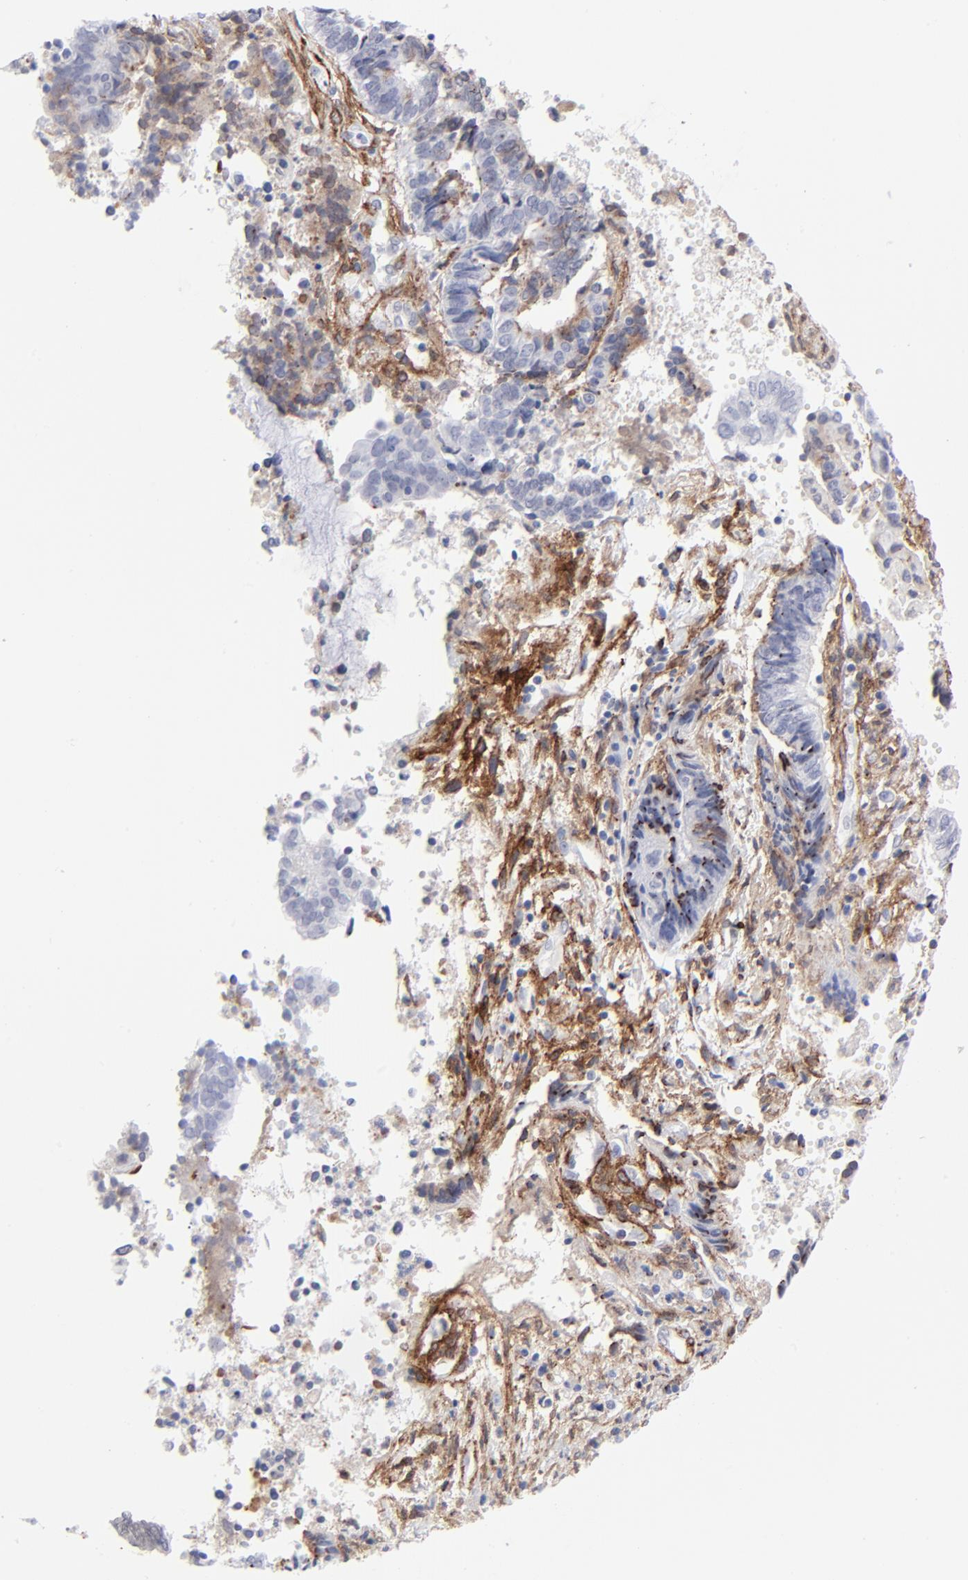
{"staining": {"intensity": "strong", "quantity": "25%-75%", "location": "cytoplasmic/membranous,nuclear"}, "tissue": "endometrial cancer", "cell_type": "Tumor cells", "image_type": "cancer", "snomed": [{"axis": "morphology", "description": "Adenocarcinoma, NOS"}, {"axis": "topography", "description": "Uterus"}, {"axis": "topography", "description": "Endometrium"}], "caption": "Tumor cells reveal strong cytoplasmic/membranous and nuclear expression in approximately 25%-75% of cells in adenocarcinoma (endometrial). (Brightfield microscopy of DAB IHC at high magnification).", "gene": "PDGFRB", "patient": {"sex": "female", "age": 70}}